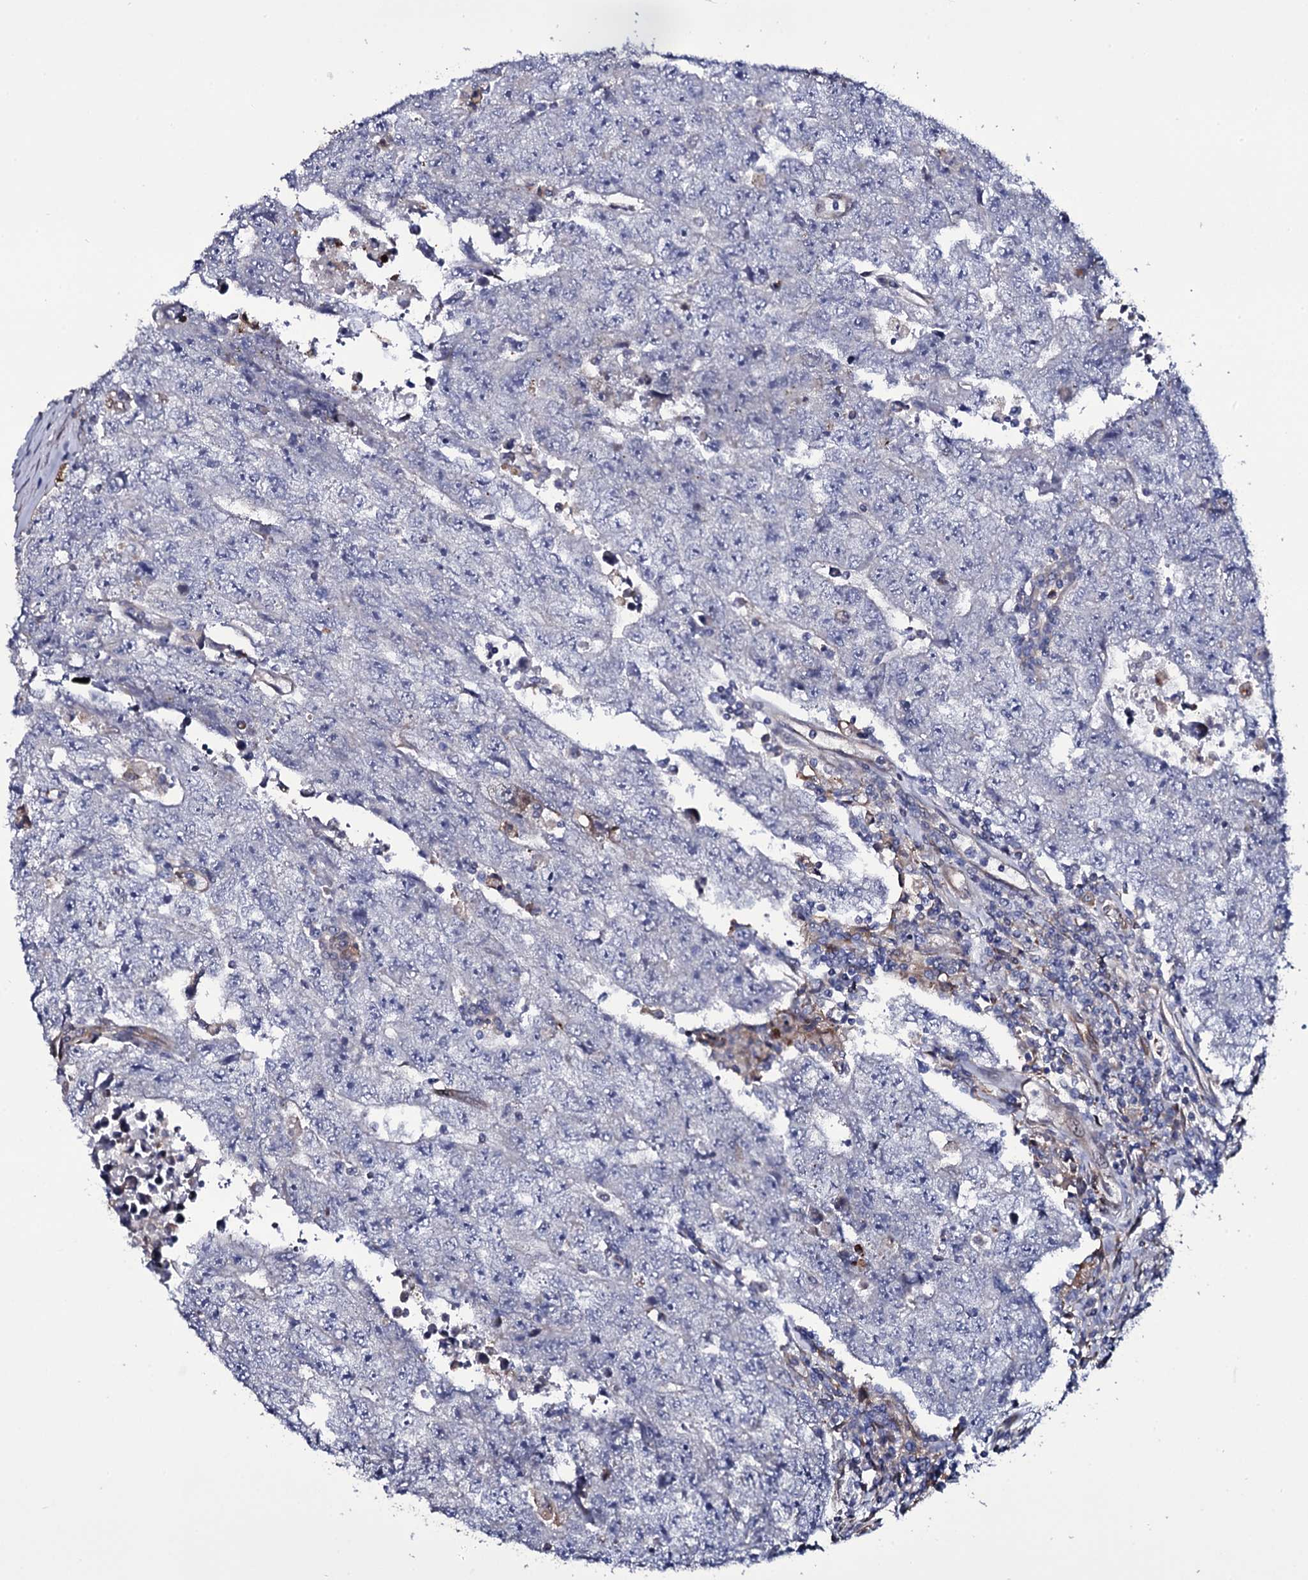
{"staining": {"intensity": "negative", "quantity": "none", "location": "none"}, "tissue": "testis cancer", "cell_type": "Tumor cells", "image_type": "cancer", "snomed": [{"axis": "morphology", "description": "Carcinoma, Embryonal, NOS"}, {"axis": "topography", "description": "Testis"}], "caption": "Immunohistochemistry image of testis cancer stained for a protein (brown), which shows no positivity in tumor cells. (Brightfield microscopy of DAB (3,3'-diaminobenzidine) immunohistochemistry at high magnification).", "gene": "TTC23", "patient": {"sex": "male", "age": 17}}